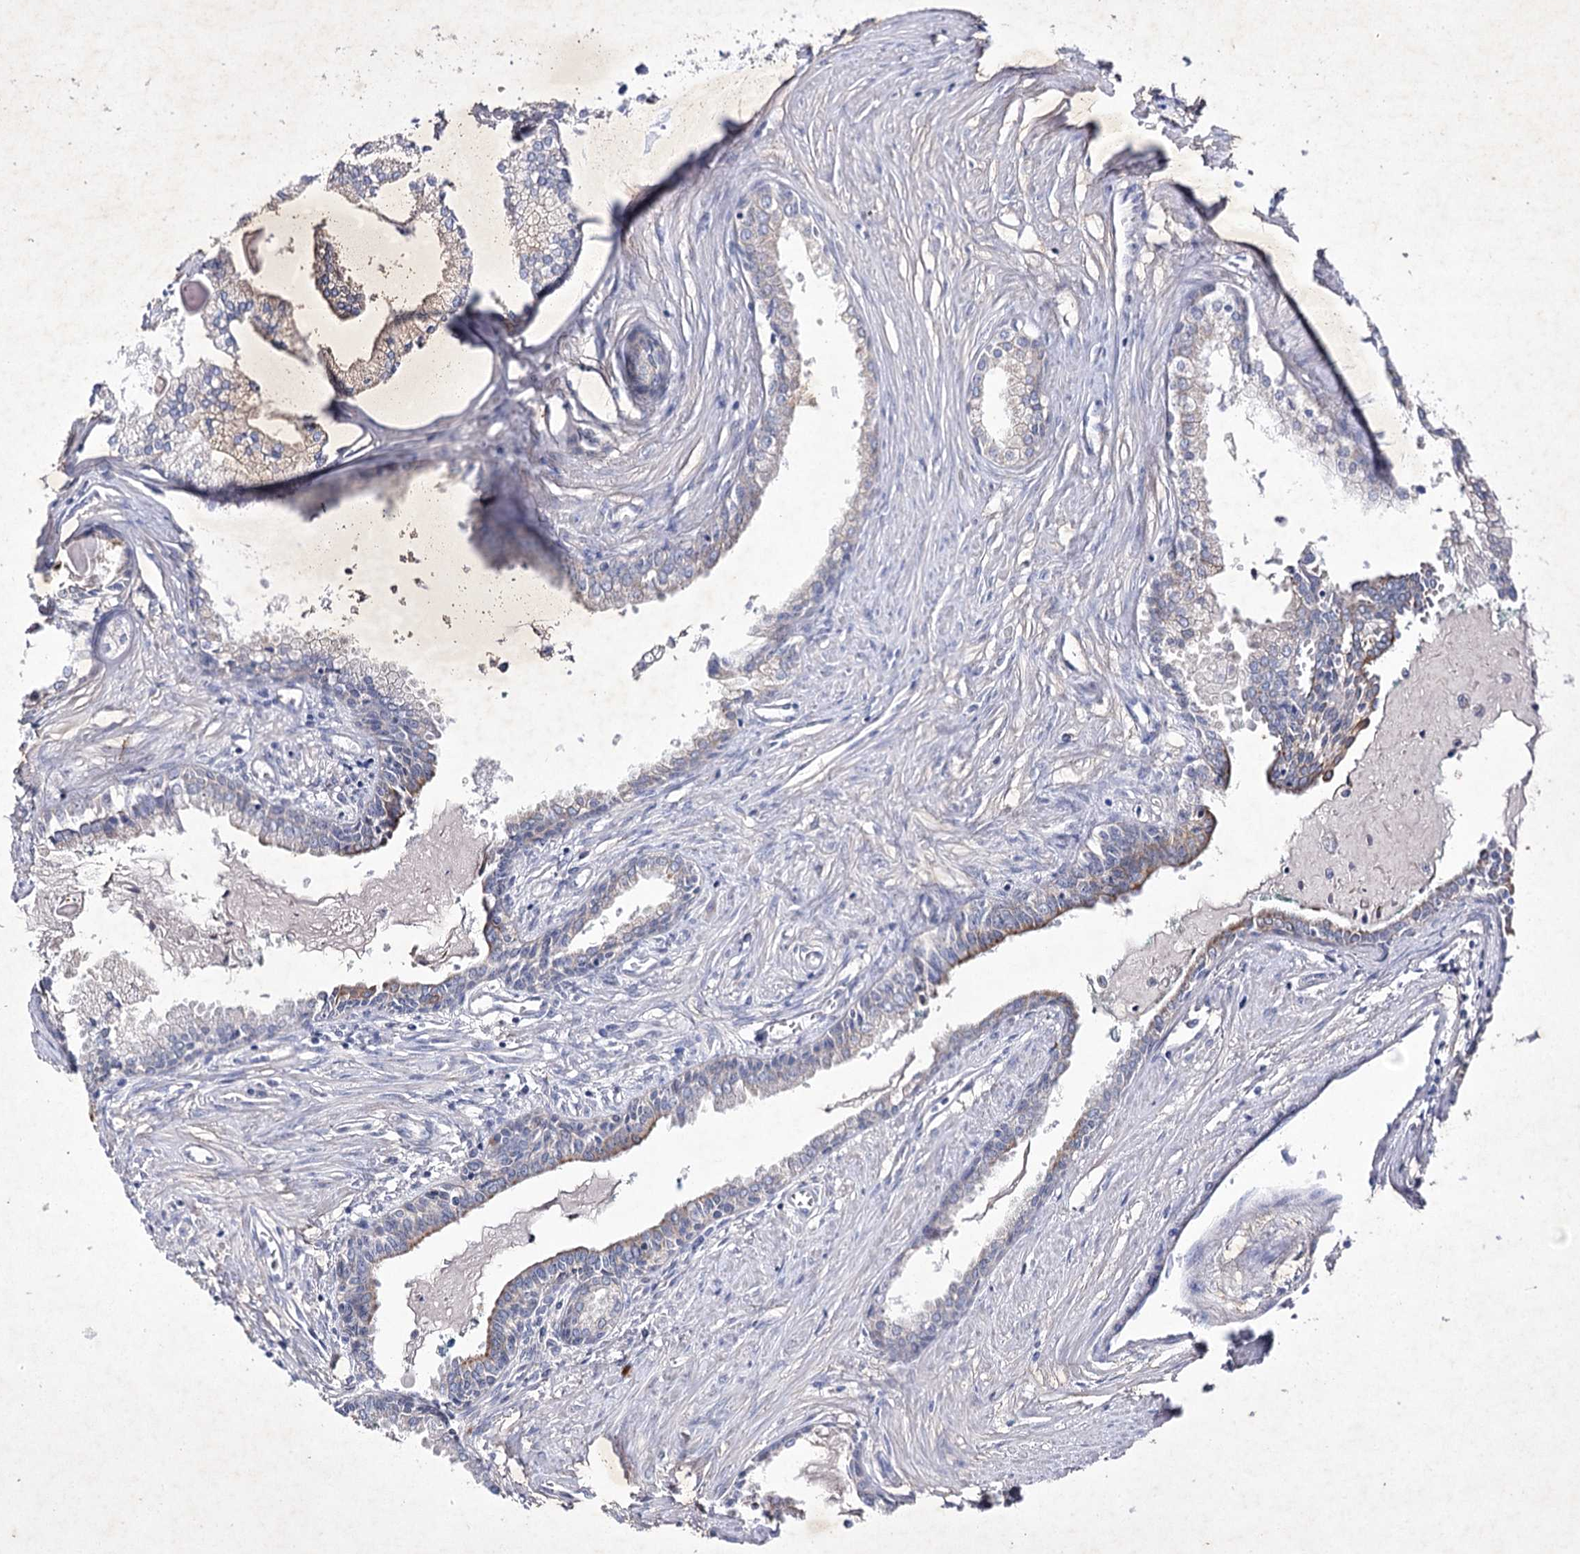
{"staining": {"intensity": "negative", "quantity": "none", "location": "none"}, "tissue": "prostate cancer", "cell_type": "Tumor cells", "image_type": "cancer", "snomed": [{"axis": "morphology", "description": "Adenocarcinoma, High grade"}, {"axis": "topography", "description": "Prostate"}], "caption": "Tumor cells are negative for protein expression in human prostate cancer (high-grade adenocarcinoma).", "gene": "COX15", "patient": {"sex": "male", "age": 68}}